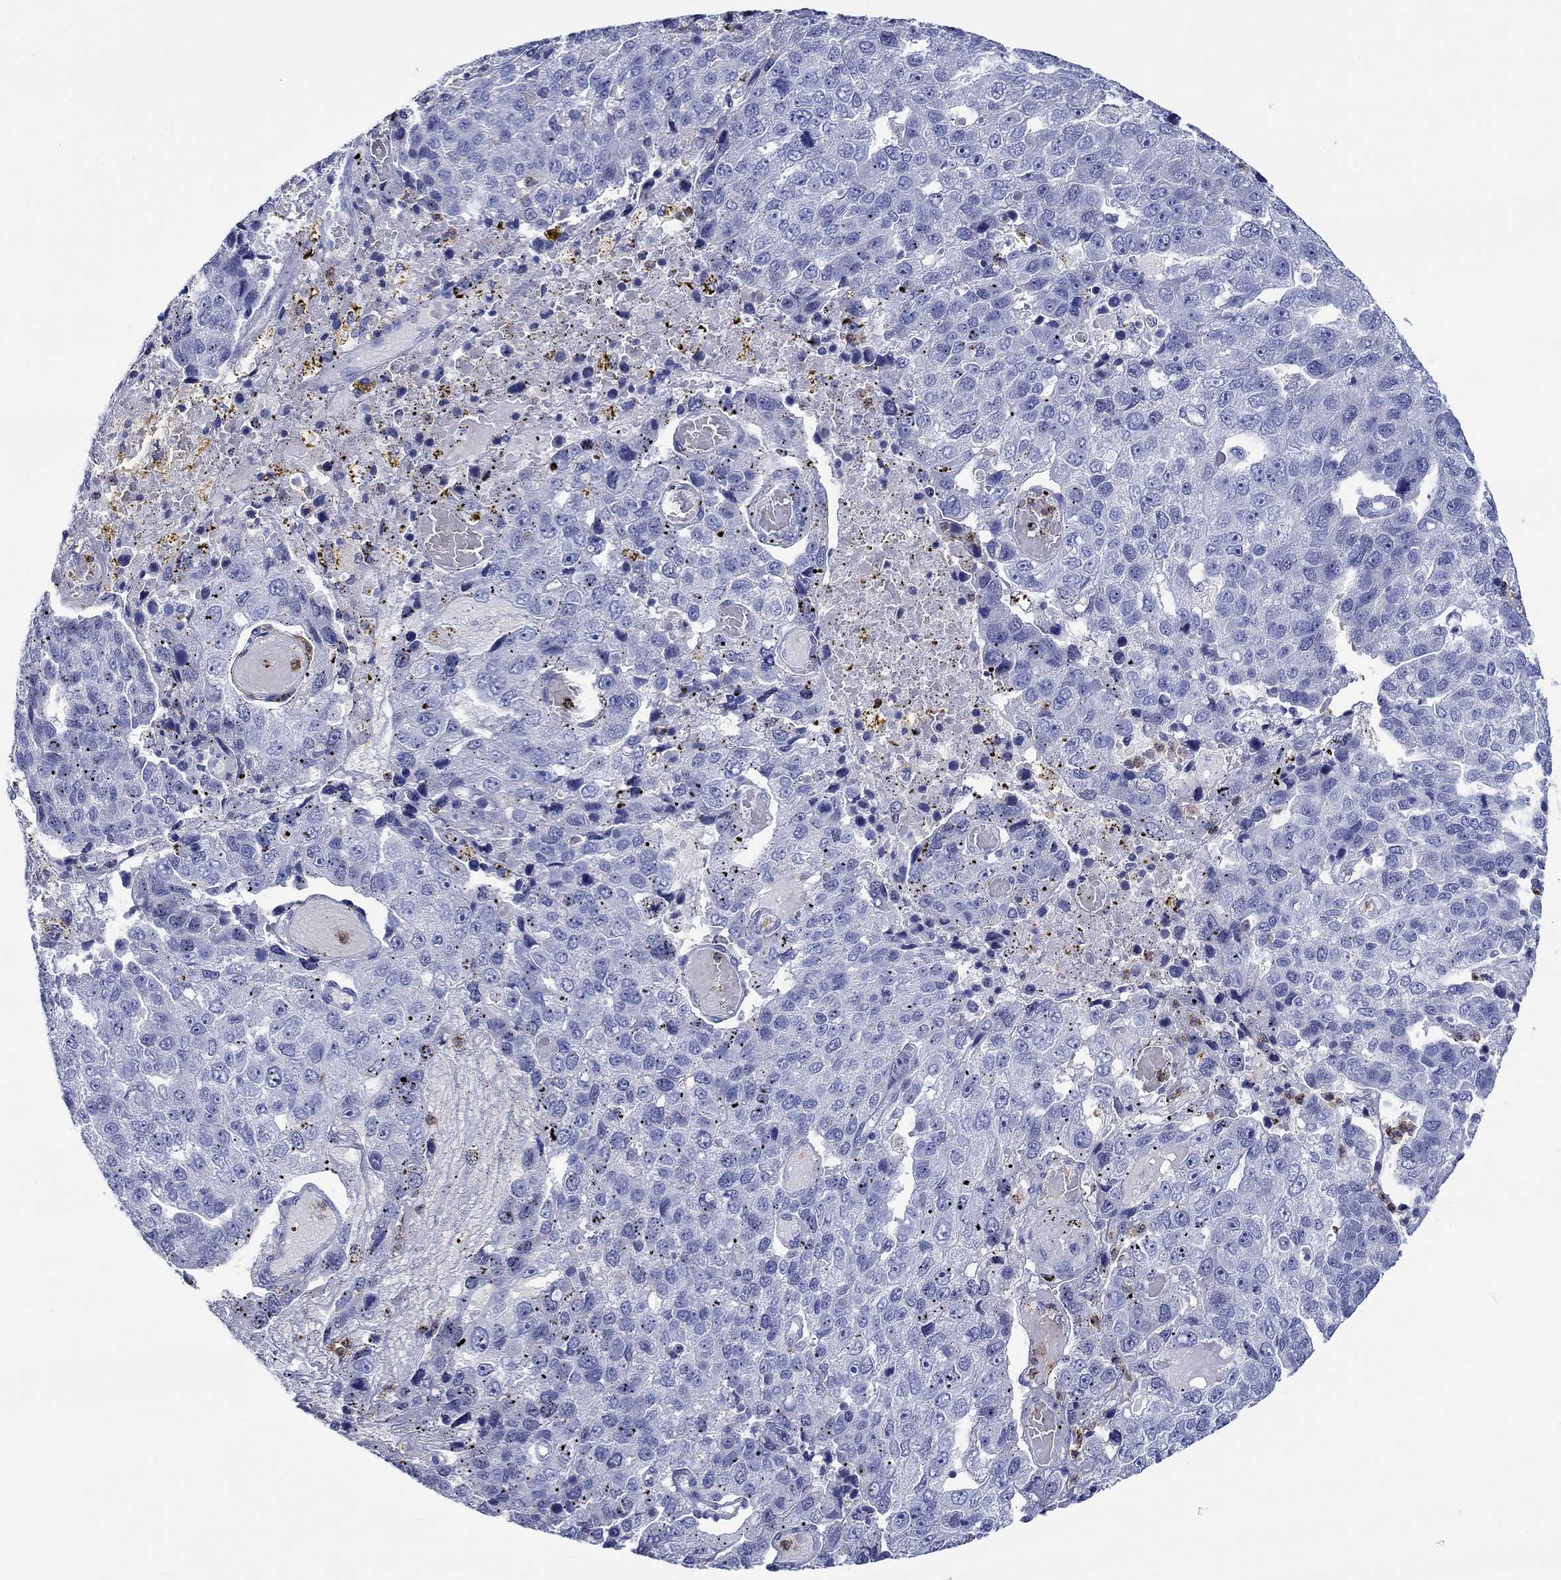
{"staining": {"intensity": "negative", "quantity": "none", "location": "none"}, "tissue": "pancreatic cancer", "cell_type": "Tumor cells", "image_type": "cancer", "snomed": [{"axis": "morphology", "description": "Adenocarcinoma, NOS"}, {"axis": "topography", "description": "Pancreas"}], "caption": "Micrograph shows no protein expression in tumor cells of pancreatic cancer tissue. (Stains: DAB immunohistochemistry with hematoxylin counter stain, Microscopy: brightfield microscopy at high magnification).", "gene": "EPX", "patient": {"sex": "female", "age": 61}}